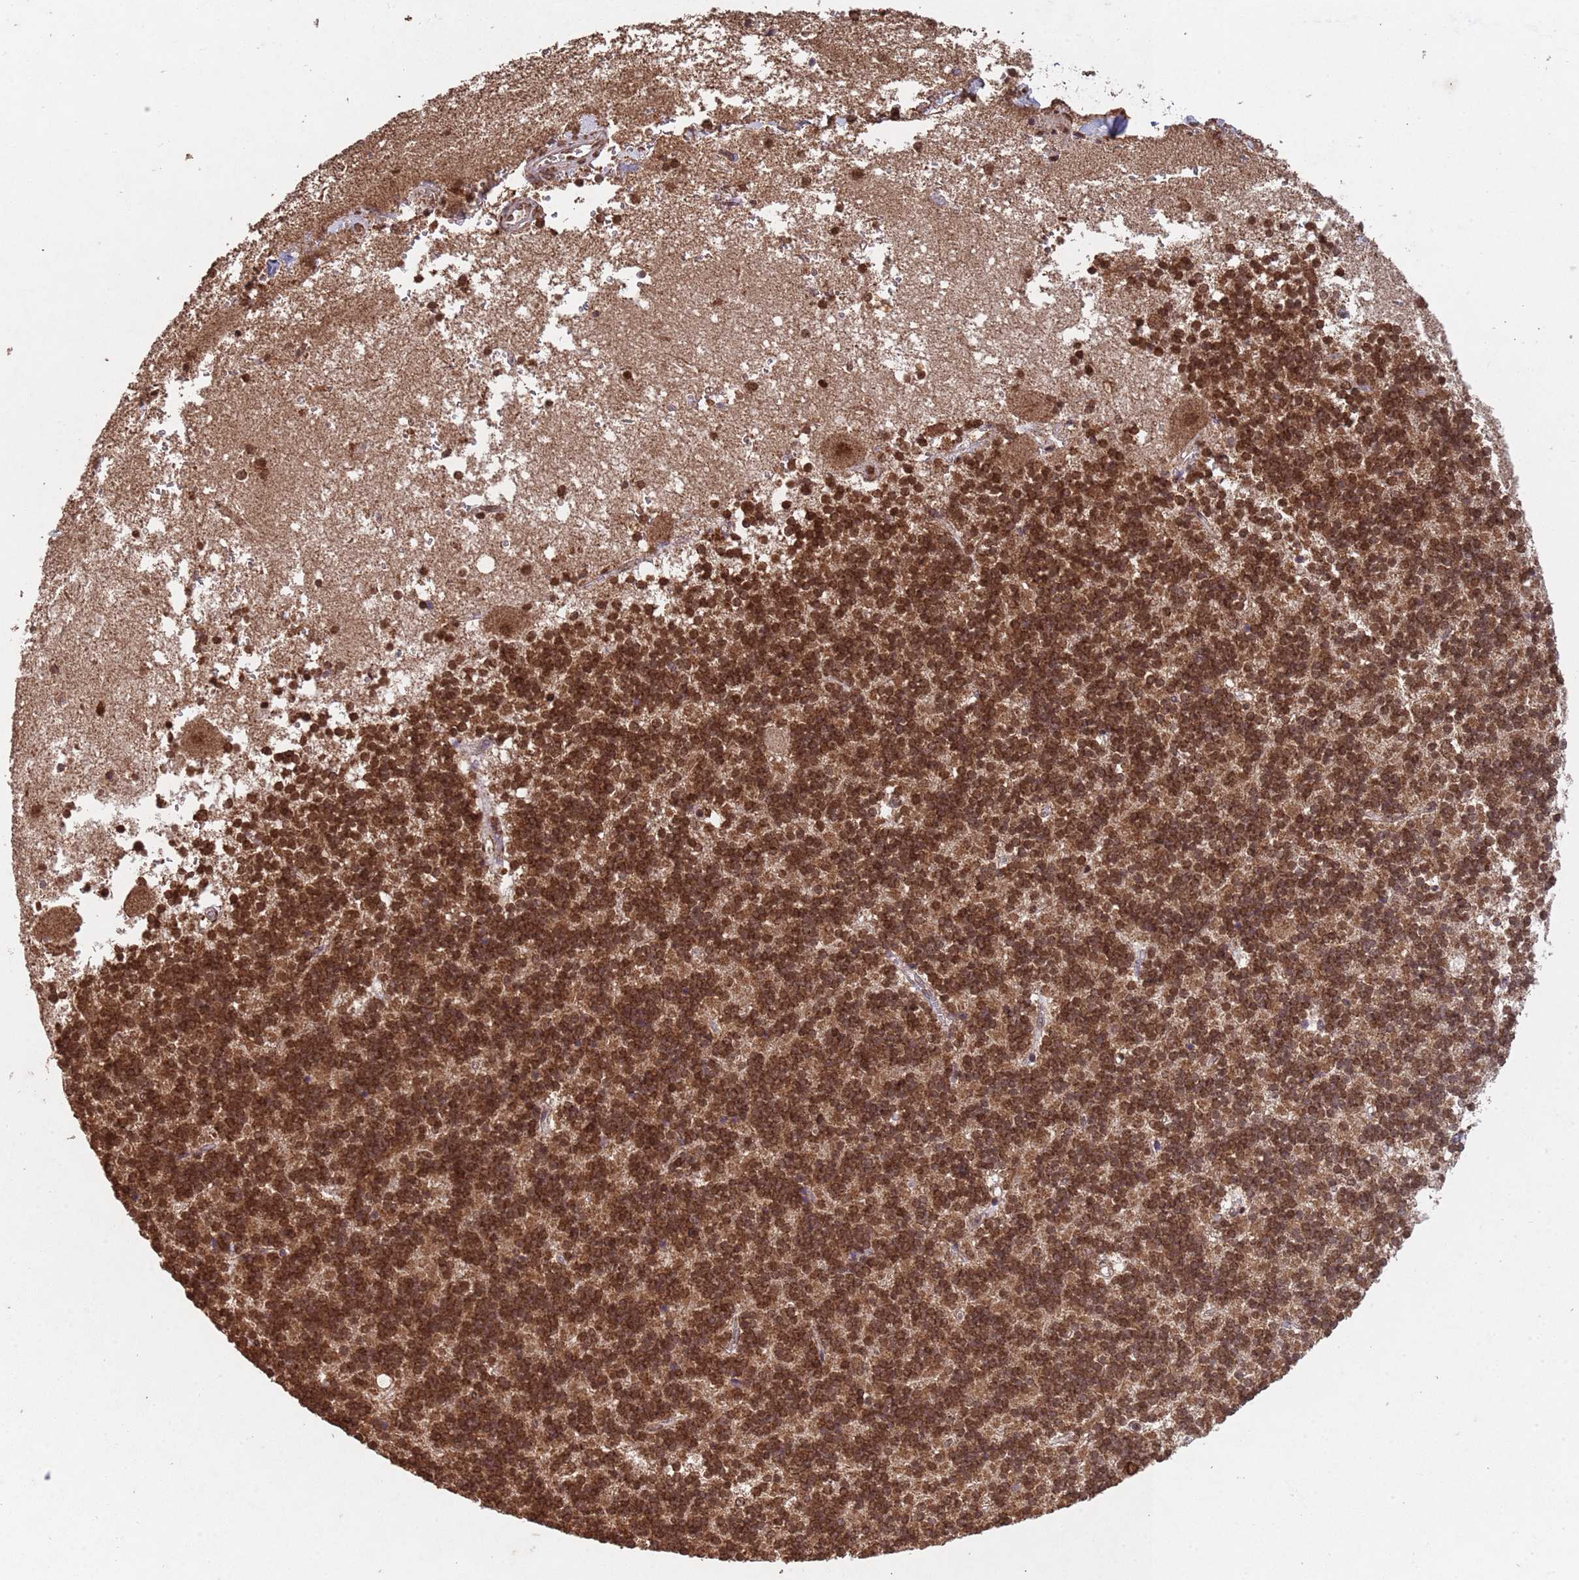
{"staining": {"intensity": "strong", "quantity": ">75%", "location": "cytoplasmic/membranous,nuclear"}, "tissue": "cerebellum", "cell_type": "Cells in granular layer", "image_type": "normal", "snomed": [{"axis": "morphology", "description": "Normal tissue, NOS"}, {"axis": "topography", "description": "Cerebellum"}], "caption": "A micrograph of human cerebellum stained for a protein shows strong cytoplasmic/membranous,nuclear brown staining in cells in granular layer. The staining was performed using DAB to visualize the protein expression in brown, while the nuclei were stained in blue with hematoxylin (Magnification: 20x).", "gene": "HDAC10", "patient": {"sex": "male", "age": 54}}